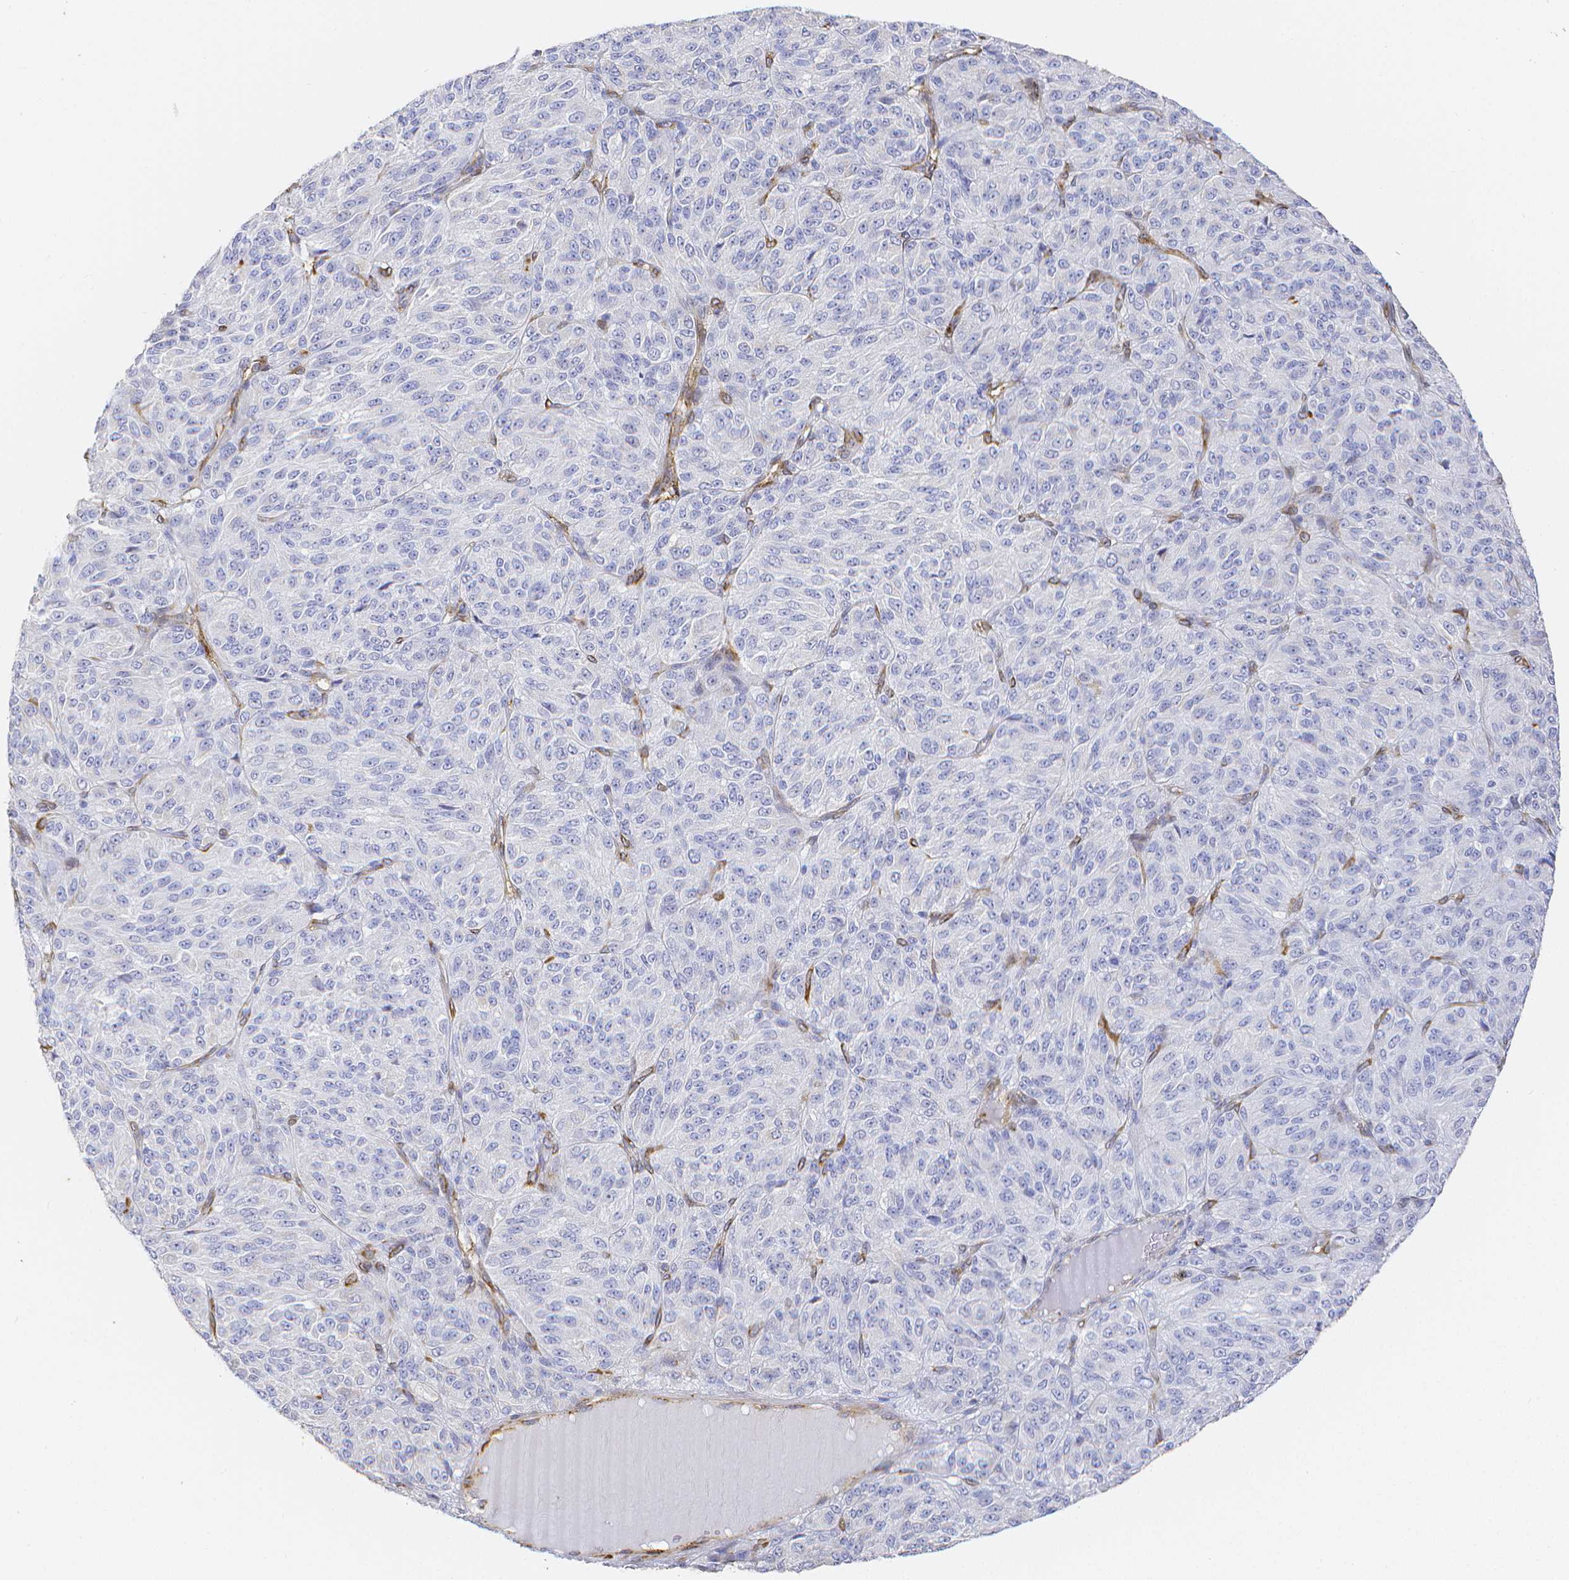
{"staining": {"intensity": "negative", "quantity": "none", "location": "none"}, "tissue": "melanoma", "cell_type": "Tumor cells", "image_type": "cancer", "snomed": [{"axis": "morphology", "description": "Malignant melanoma, Metastatic site"}, {"axis": "topography", "description": "Brain"}], "caption": "An image of human malignant melanoma (metastatic site) is negative for staining in tumor cells.", "gene": "SMURF1", "patient": {"sex": "female", "age": 56}}